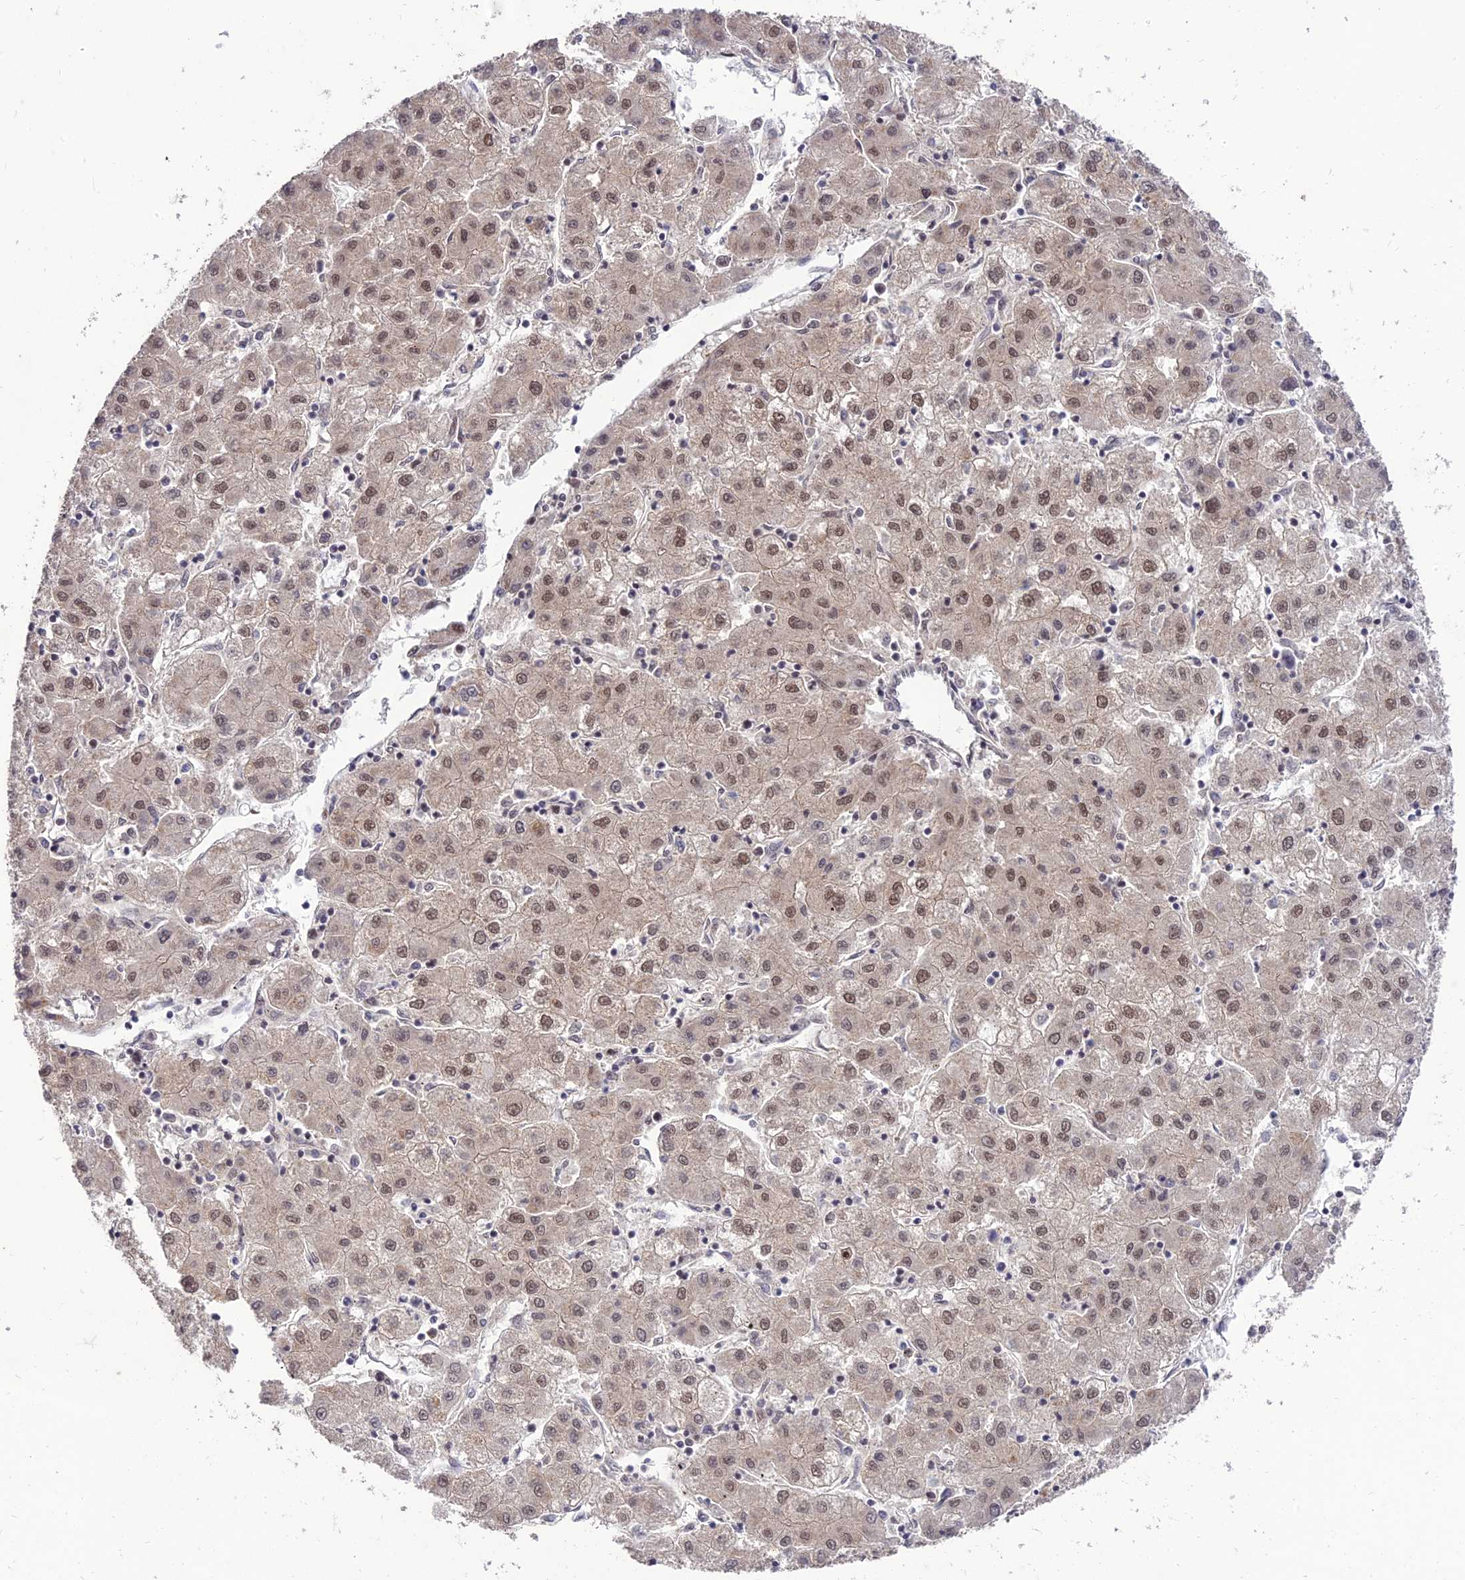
{"staining": {"intensity": "moderate", "quantity": ">75%", "location": "nuclear"}, "tissue": "liver cancer", "cell_type": "Tumor cells", "image_type": "cancer", "snomed": [{"axis": "morphology", "description": "Carcinoma, Hepatocellular, NOS"}, {"axis": "topography", "description": "Liver"}], "caption": "Protein expression by immunohistochemistry reveals moderate nuclear staining in approximately >75% of tumor cells in liver cancer (hepatocellular carcinoma). Nuclei are stained in blue.", "gene": "ZNF85", "patient": {"sex": "male", "age": 72}}